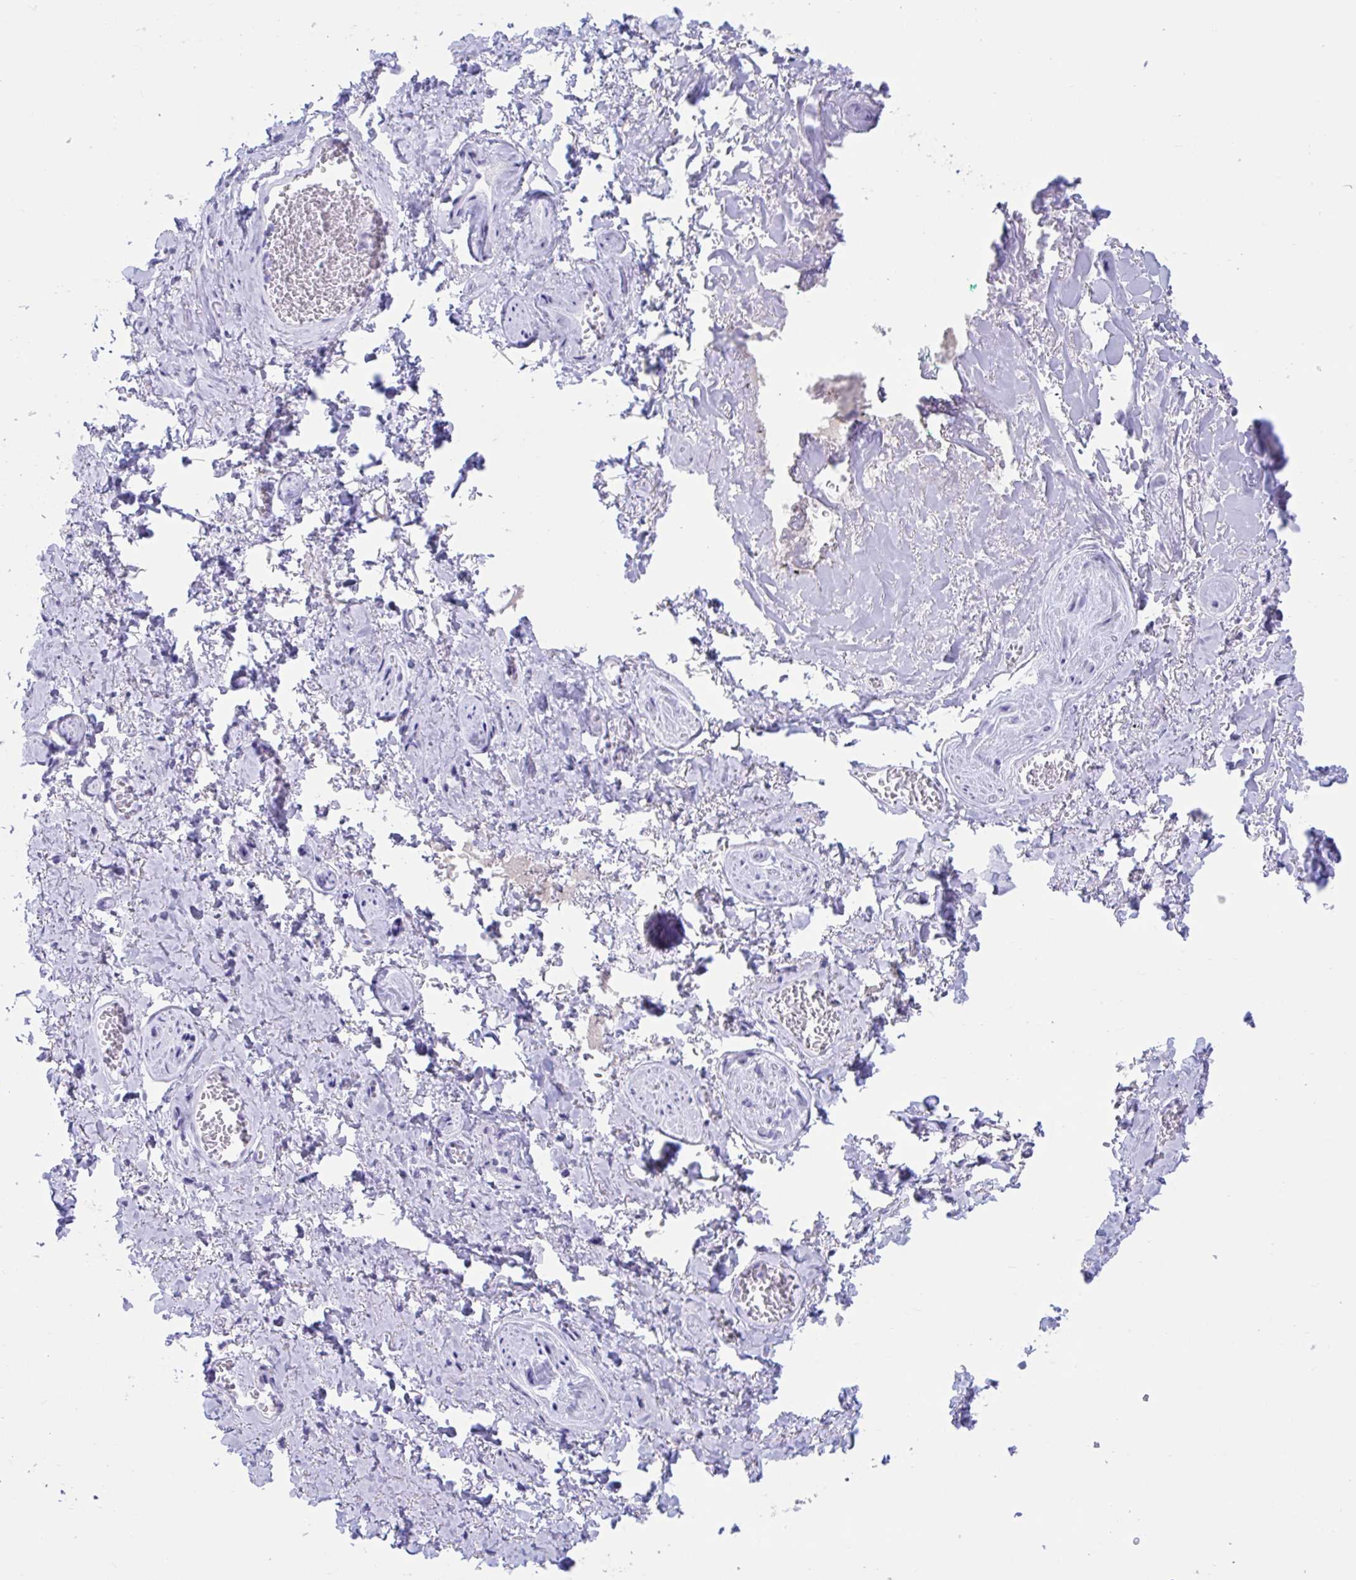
{"staining": {"intensity": "negative", "quantity": "none", "location": "none"}, "tissue": "adipose tissue", "cell_type": "Adipocytes", "image_type": "normal", "snomed": [{"axis": "morphology", "description": "Normal tissue, NOS"}, {"axis": "topography", "description": "Vulva"}, {"axis": "topography", "description": "Peripheral nerve tissue"}], "caption": "Adipocytes show no significant protein staining in normal adipose tissue. Brightfield microscopy of IHC stained with DAB (brown) and hematoxylin (blue), captured at high magnification.", "gene": "TMEM35A", "patient": {"sex": "female", "age": 66}}